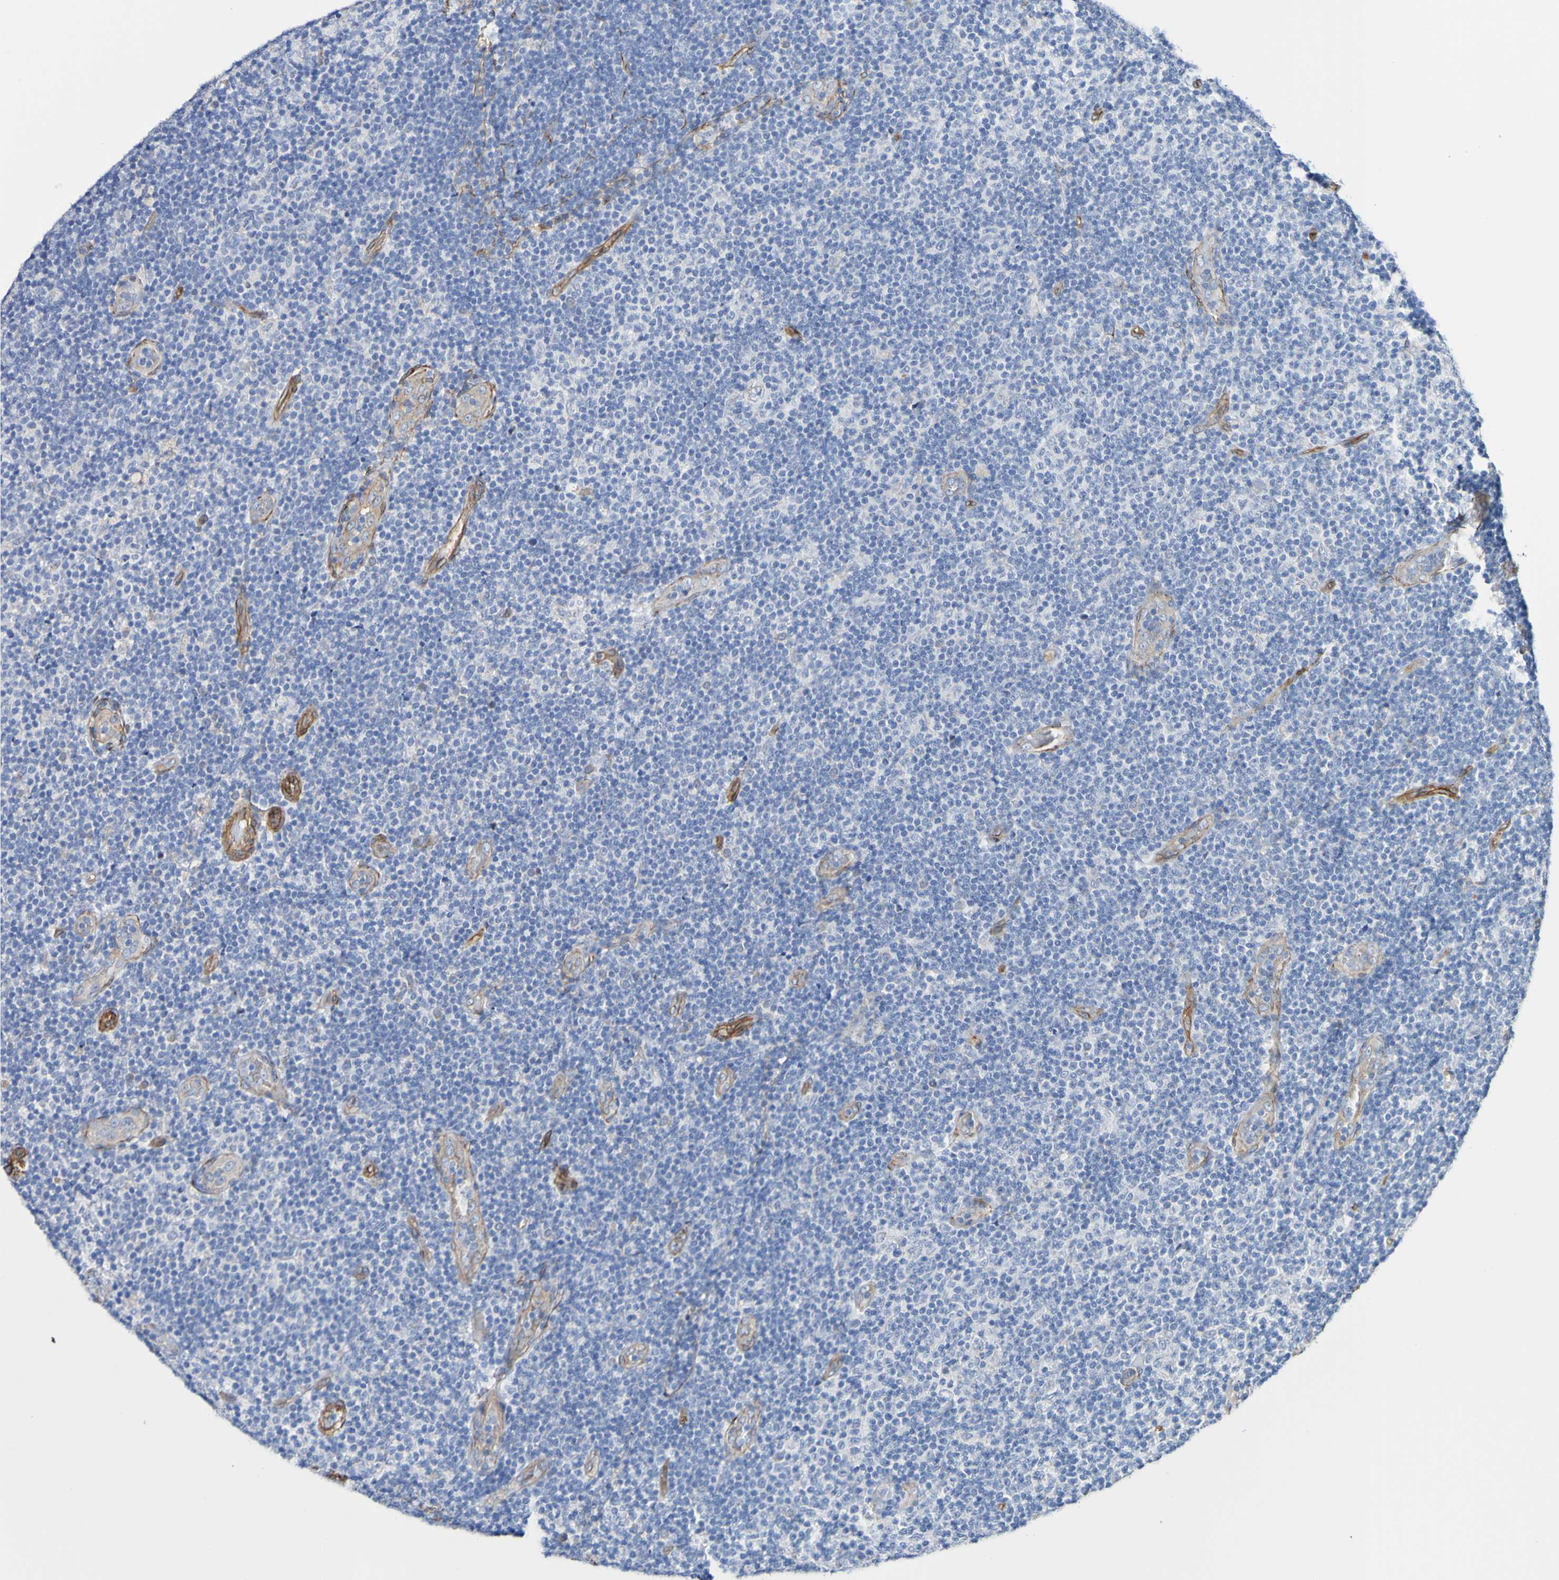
{"staining": {"intensity": "negative", "quantity": "none", "location": "none"}, "tissue": "lymphoma", "cell_type": "Tumor cells", "image_type": "cancer", "snomed": [{"axis": "morphology", "description": "Malignant lymphoma, non-Hodgkin's type, Low grade"}, {"axis": "topography", "description": "Lymph node"}], "caption": "Immunohistochemistry (IHC) micrograph of neoplastic tissue: lymphoma stained with DAB (3,3'-diaminobenzidine) exhibits no significant protein positivity in tumor cells.", "gene": "ELMOD3", "patient": {"sex": "male", "age": 83}}